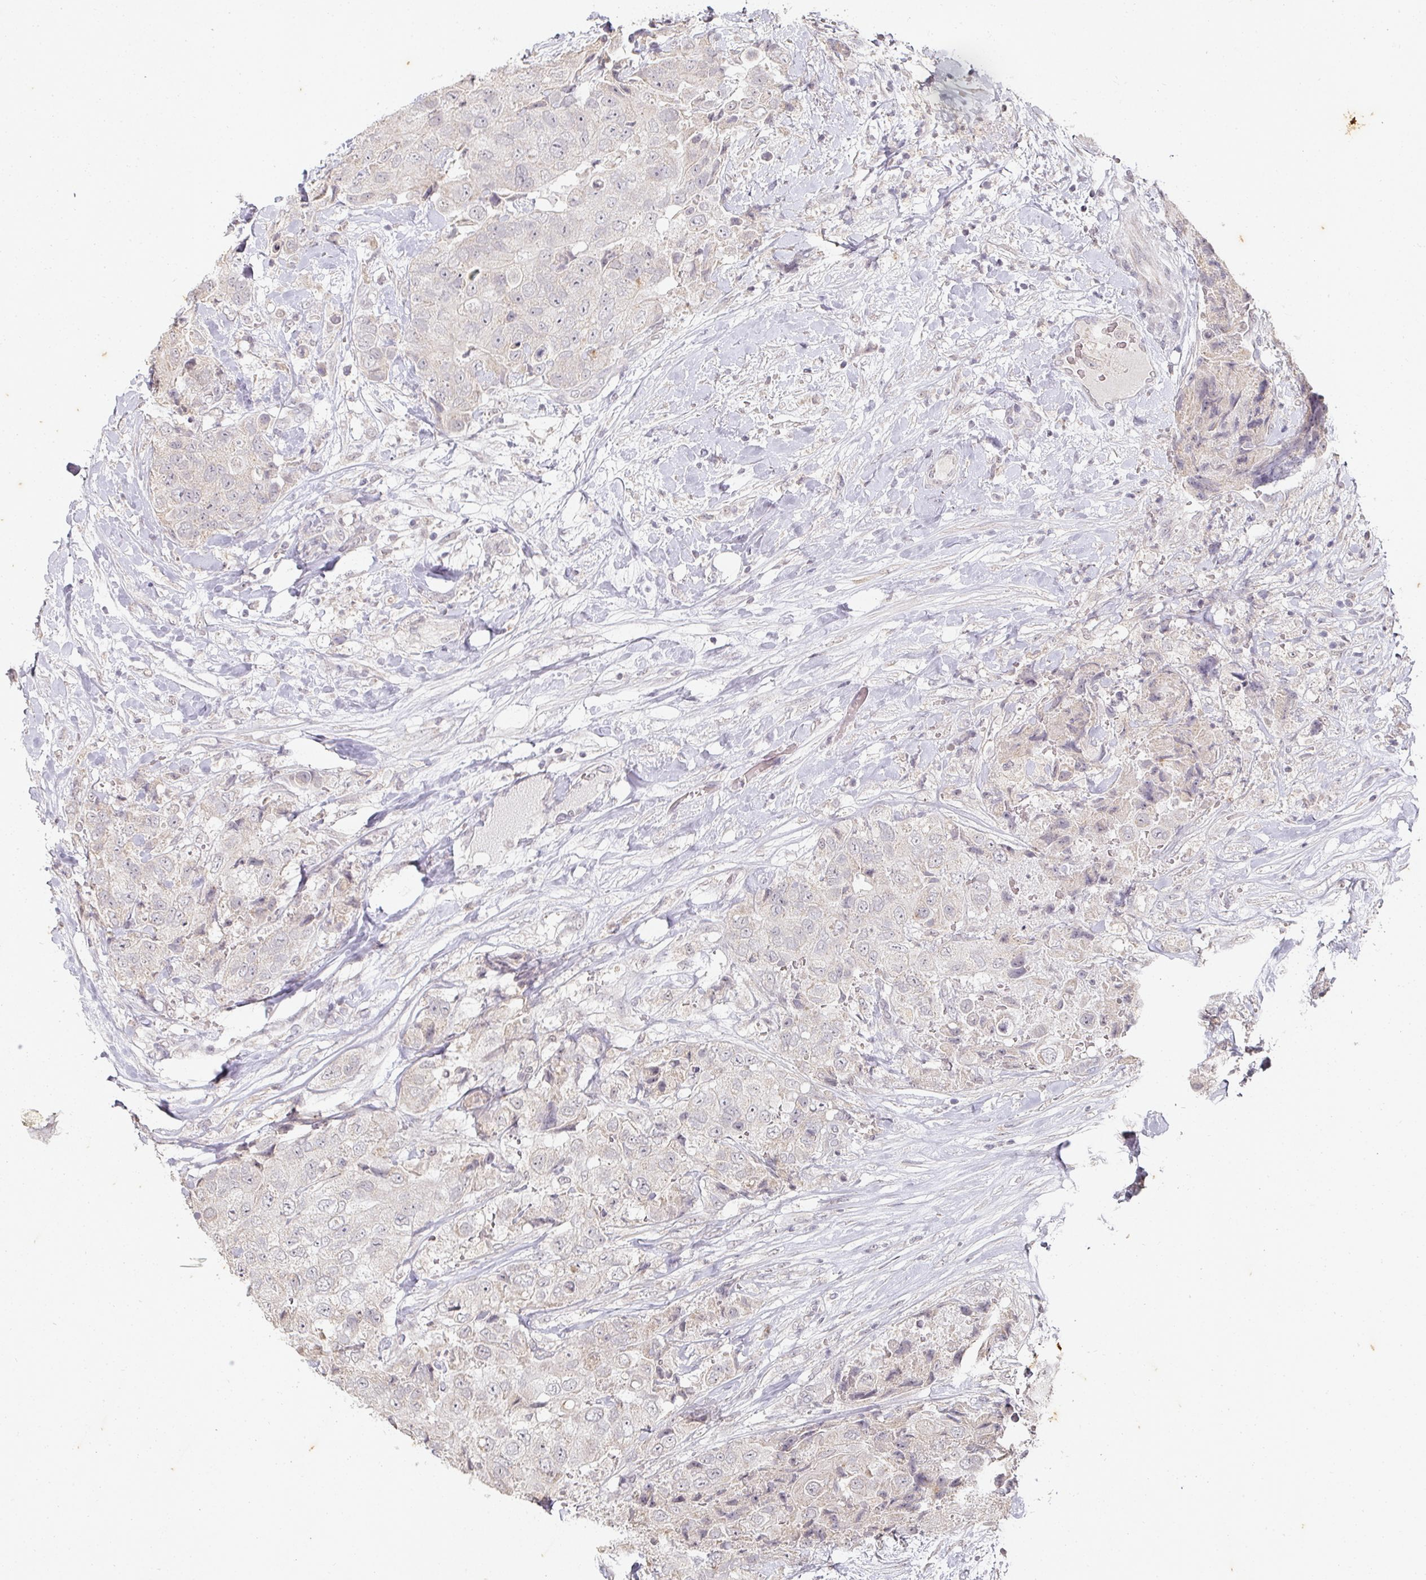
{"staining": {"intensity": "negative", "quantity": "none", "location": "none"}, "tissue": "breast cancer", "cell_type": "Tumor cells", "image_type": "cancer", "snomed": [{"axis": "morphology", "description": "Duct carcinoma"}, {"axis": "topography", "description": "Breast"}], "caption": "Immunohistochemical staining of invasive ductal carcinoma (breast) exhibits no significant positivity in tumor cells.", "gene": "CAPN5", "patient": {"sex": "female", "age": 62}}